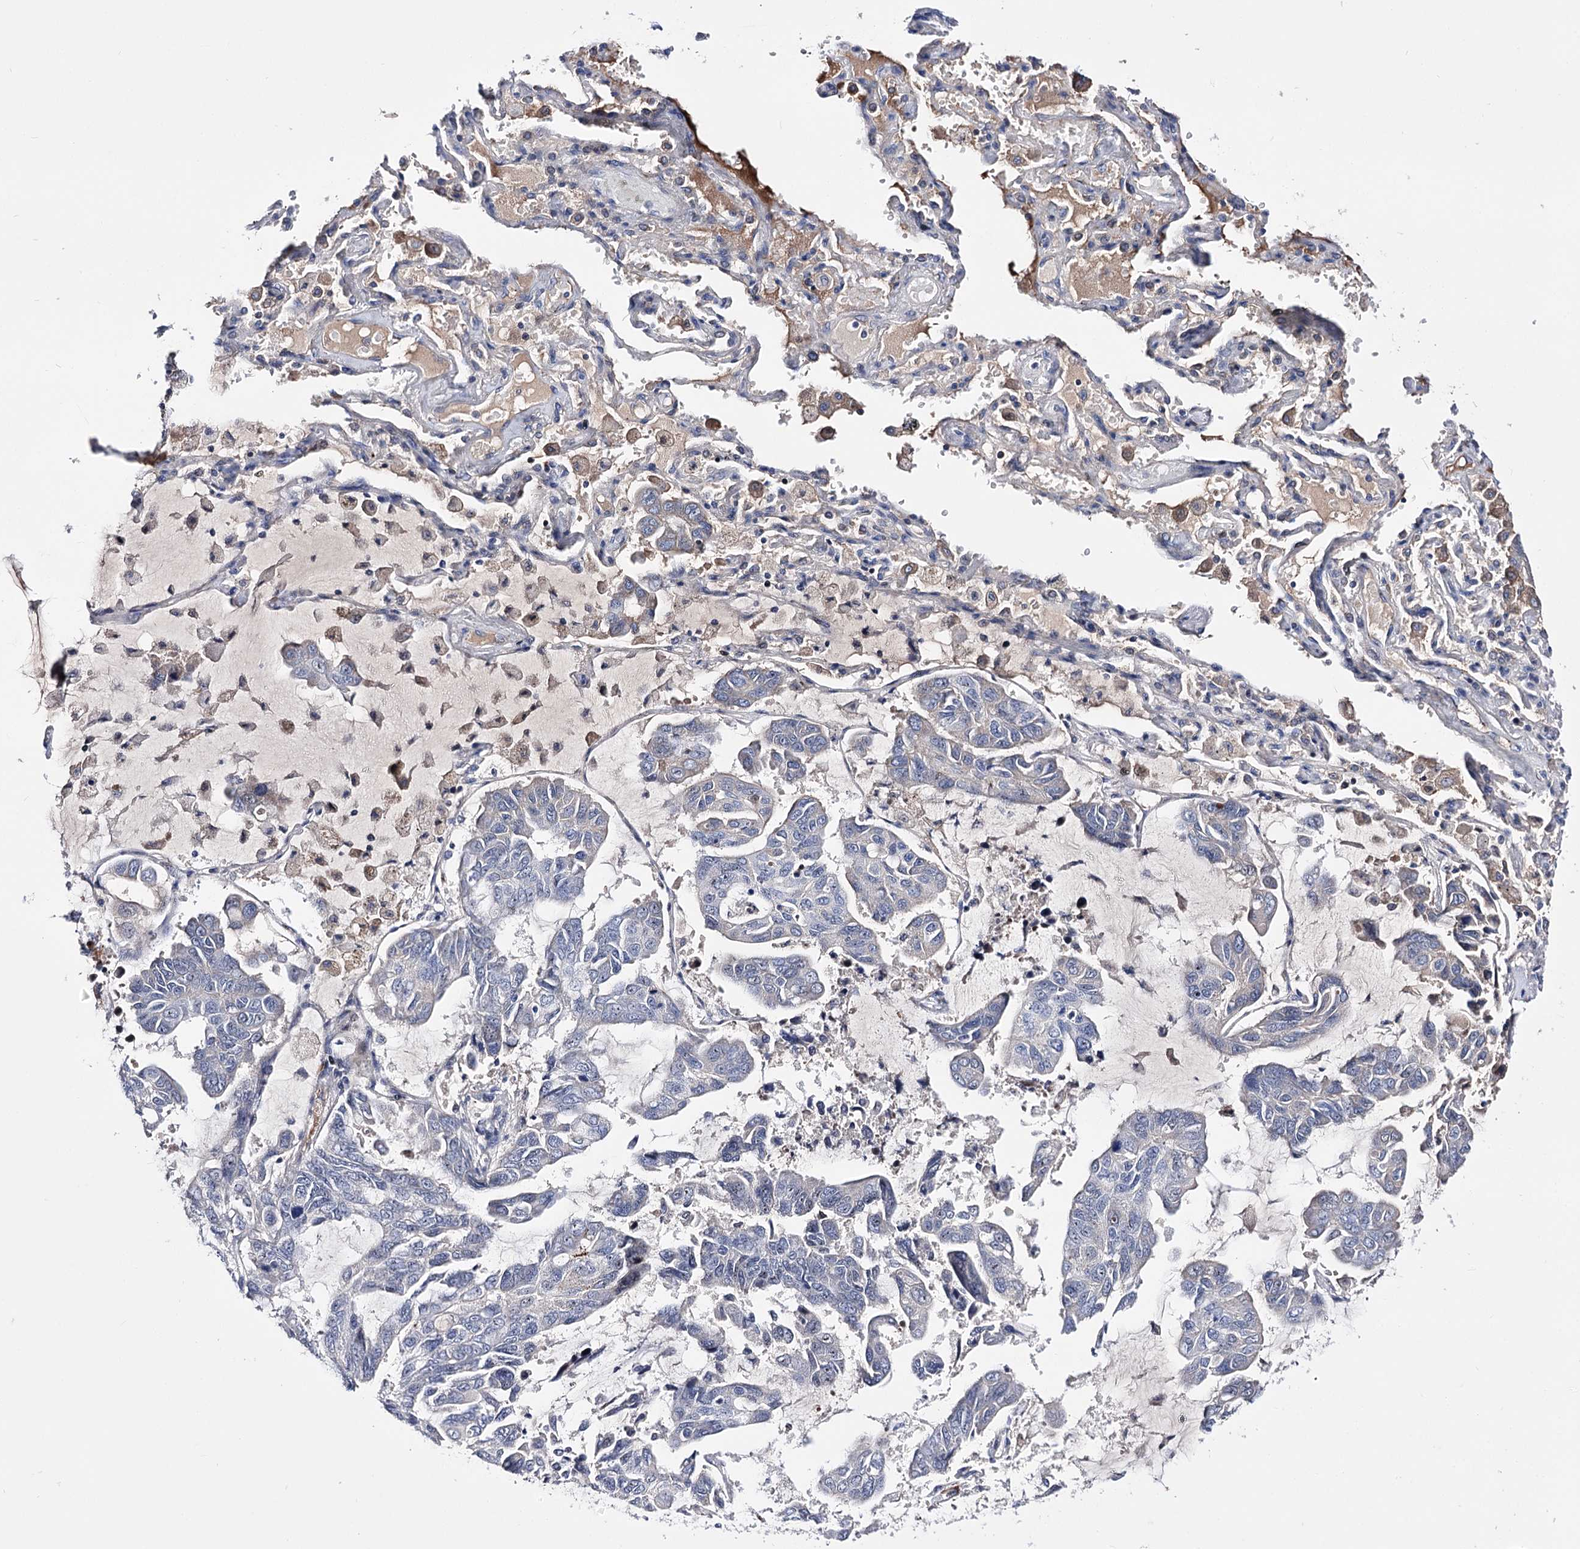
{"staining": {"intensity": "negative", "quantity": "none", "location": "none"}, "tissue": "lung cancer", "cell_type": "Tumor cells", "image_type": "cancer", "snomed": [{"axis": "morphology", "description": "Adenocarcinoma, NOS"}, {"axis": "topography", "description": "Lung"}], "caption": "Histopathology image shows no protein expression in tumor cells of adenocarcinoma (lung) tissue.", "gene": "PCGF5", "patient": {"sex": "male", "age": 64}}